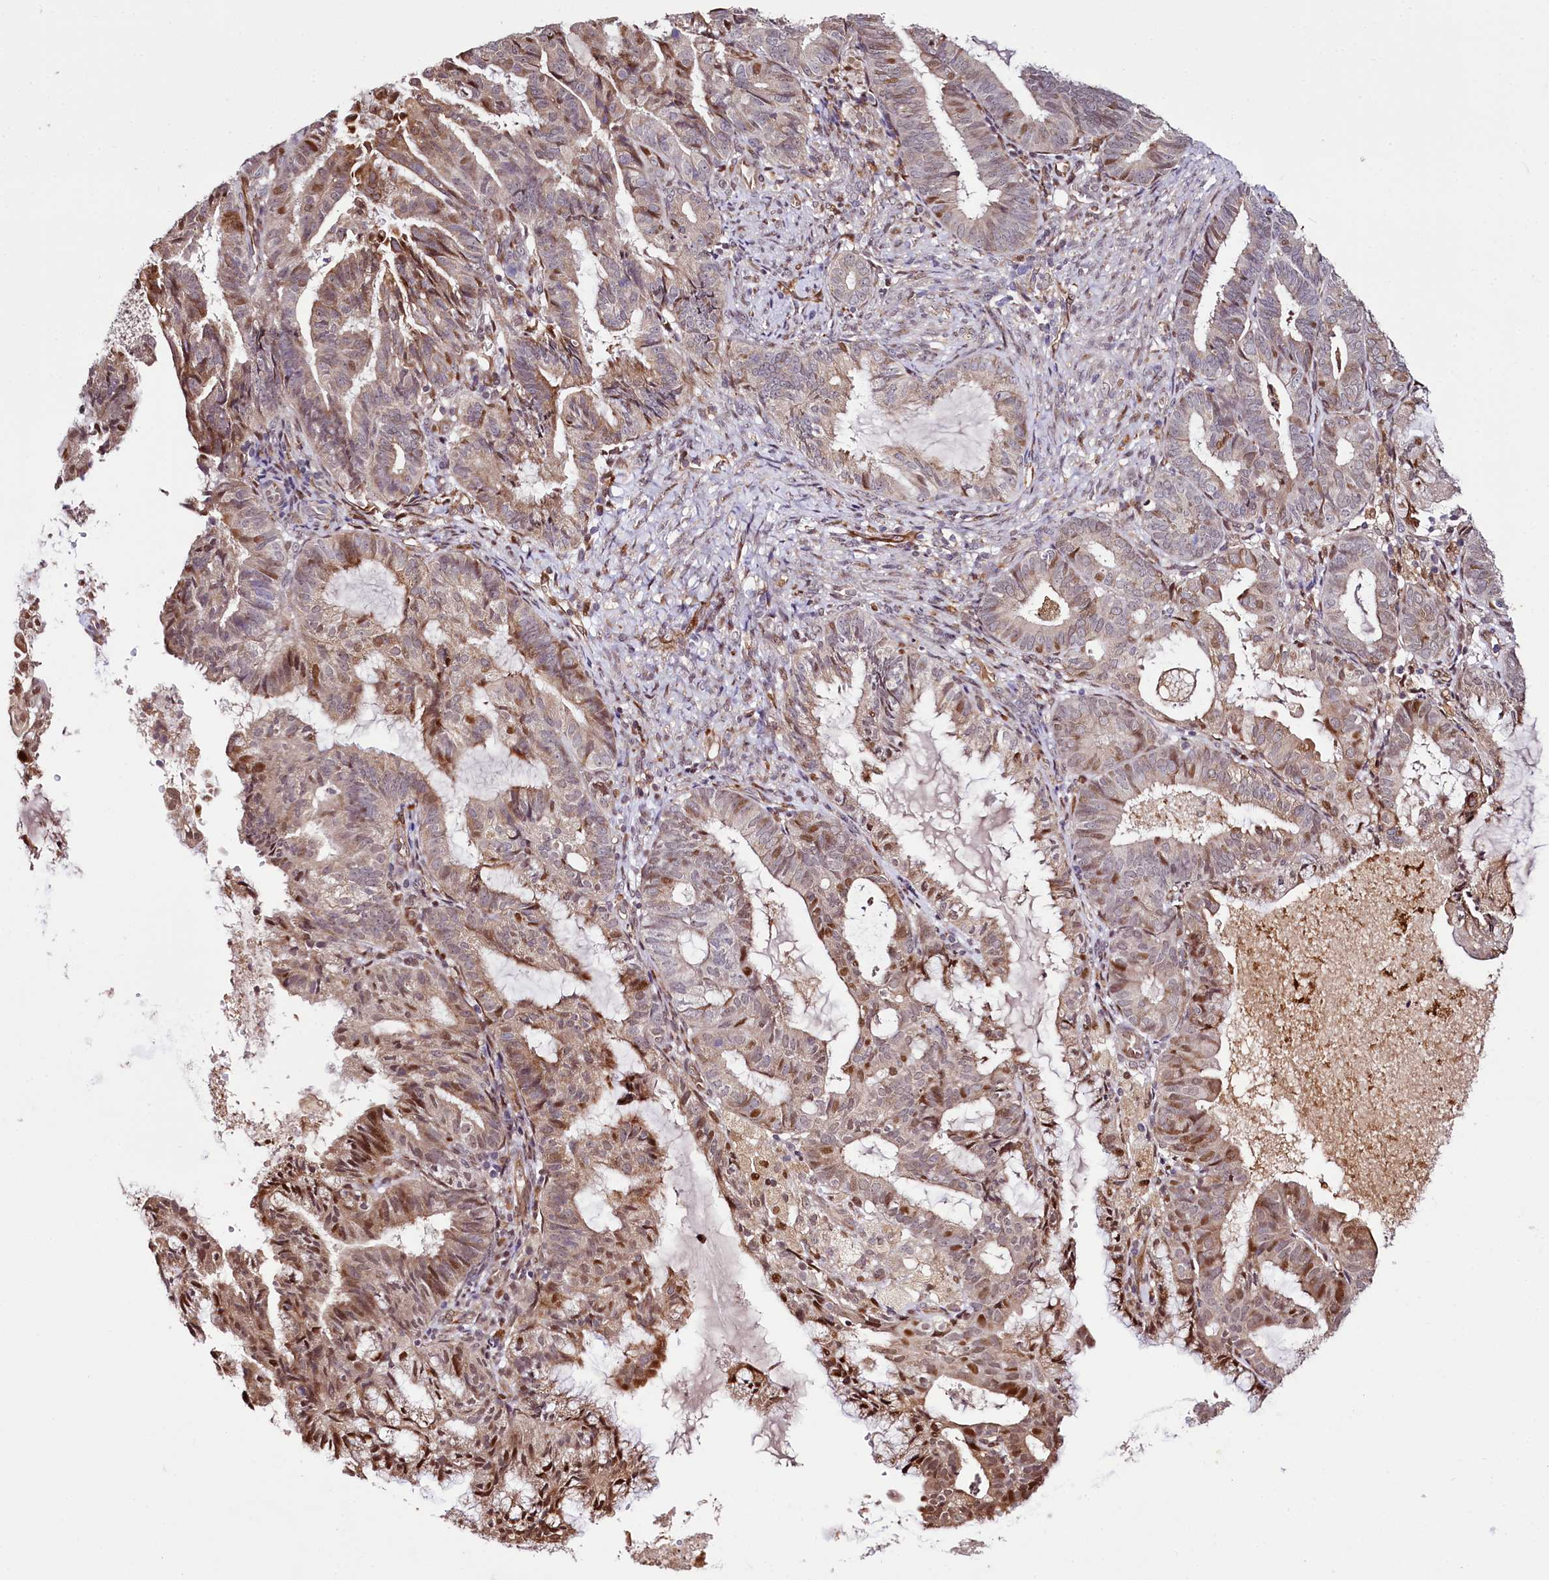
{"staining": {"intensity": "moderate", "quantity": "25%-75%", "location": "cytoplasmic/membranous,nuclear"}, "tissue": "endometrial cancer", "cell_type": "Tumor cells", "image_type": "cancer", "snomed": [{"axis": "morphology", "description": "Adenocarcinoma, NOS"}, {"axis": "topography", "description": "Endometrium"}], "caption": "This is a photomicrograph of immunohistochemistry staining of endometrial cancer, which shows moderate staining in the cytoplasmic/membranous and nuclear of tumor cells.", "gene": "CUTC", "patient": {"sex": "female", "age": 86}}